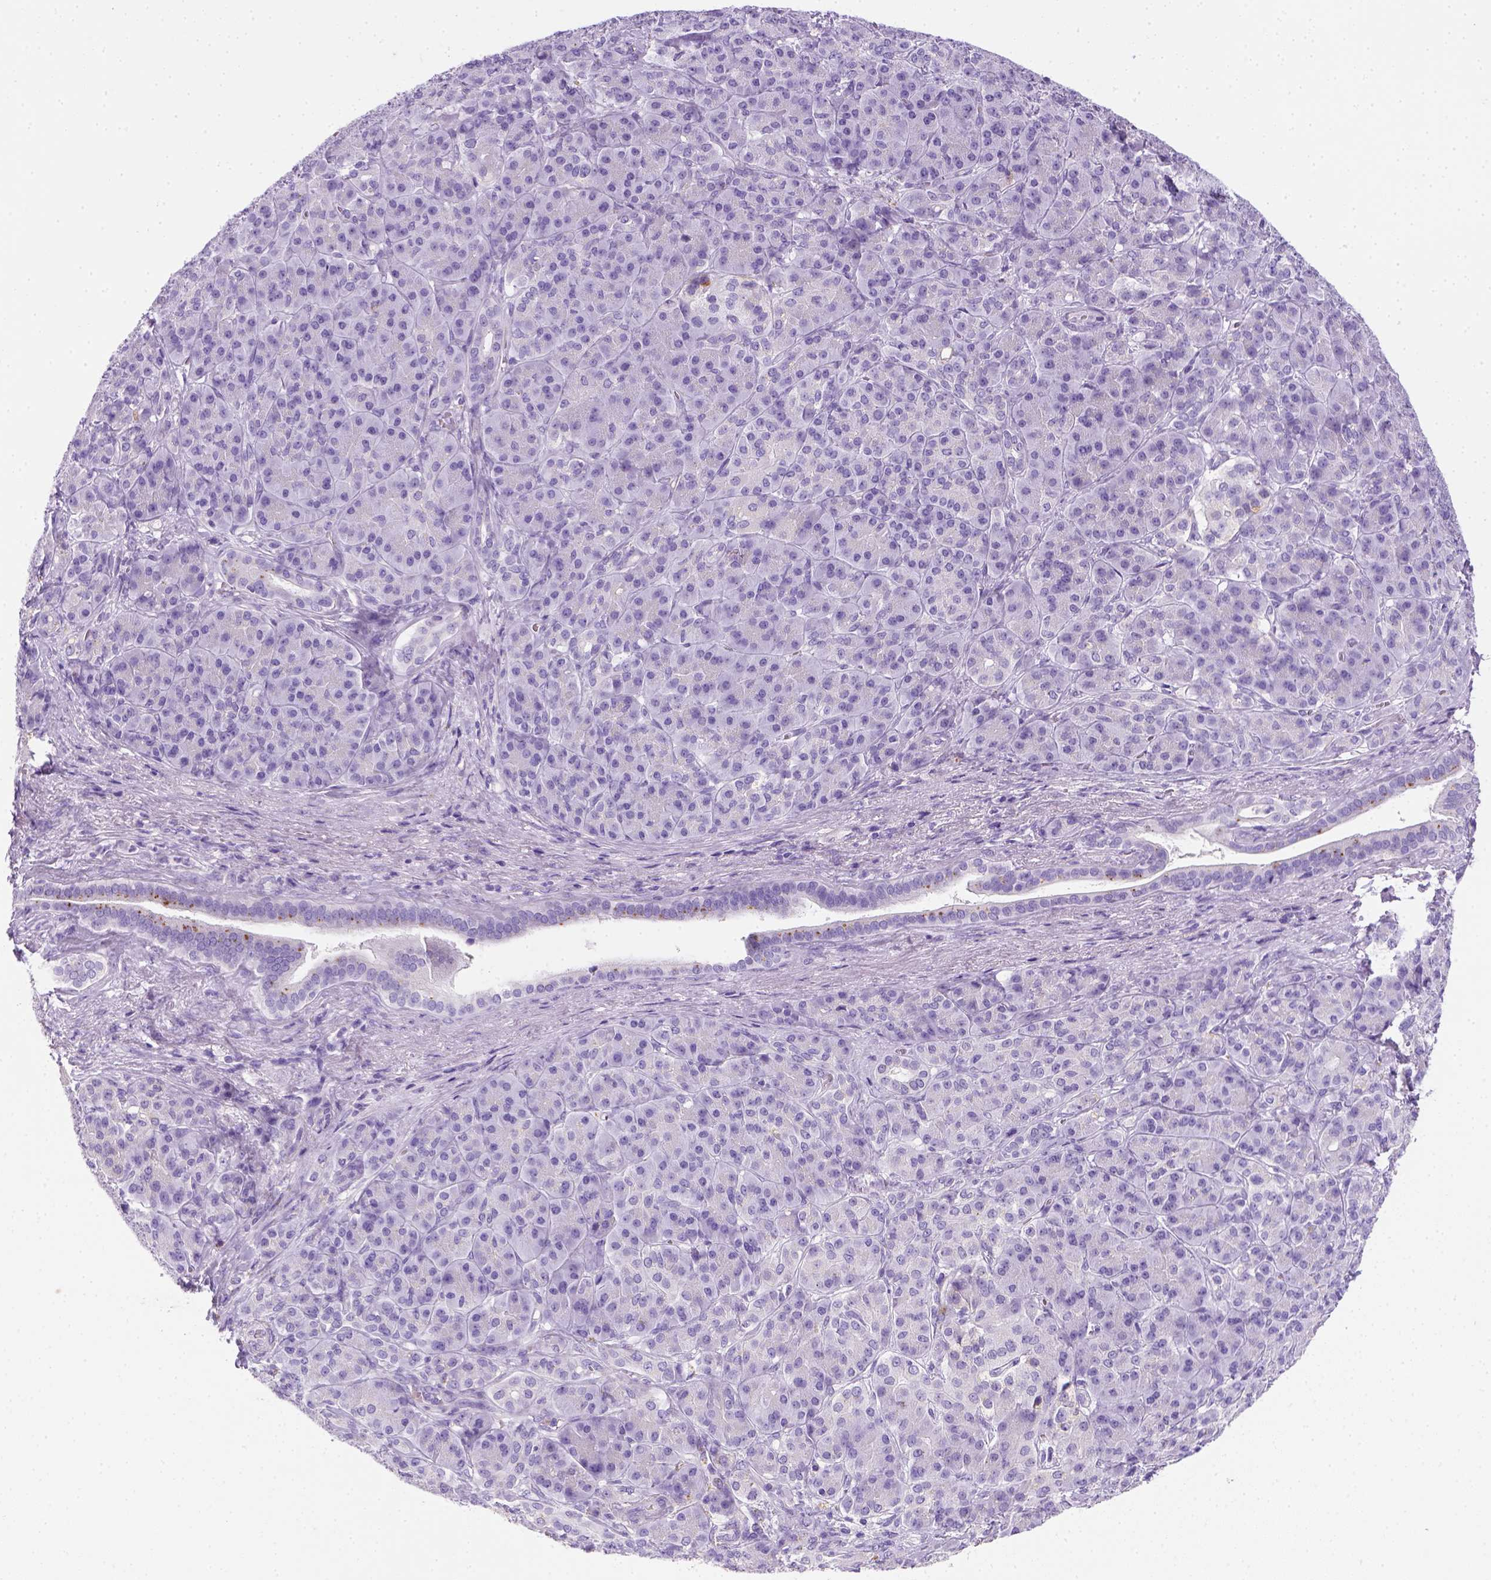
{"staining": {"intensity": "negative", "quantity": "none", "location": "none"}, "tissue": "pancreatic cancer", "cell_type": "Tumor cells", "image_type": "cancer", "snomed": [{"axis": "morphology", "description": "Normal tissue, NOS"}, {"axis": "morphology", "description": "Inflammation, NOS"}, {"axis": "morphology", "description": "Adenocarcinoma, NOS"}, {"axis": "topography", "description": "Pancreas"}], "caption": "The photomicrograph demonstrates no significant expression in tumor cells of pancreatic adenocarcinoma. (DAB (3,3'-diaminobenzidine) IHC, high magnification).", "gene": "KRT71", "patient": {"sex": "male", "age": 57}}